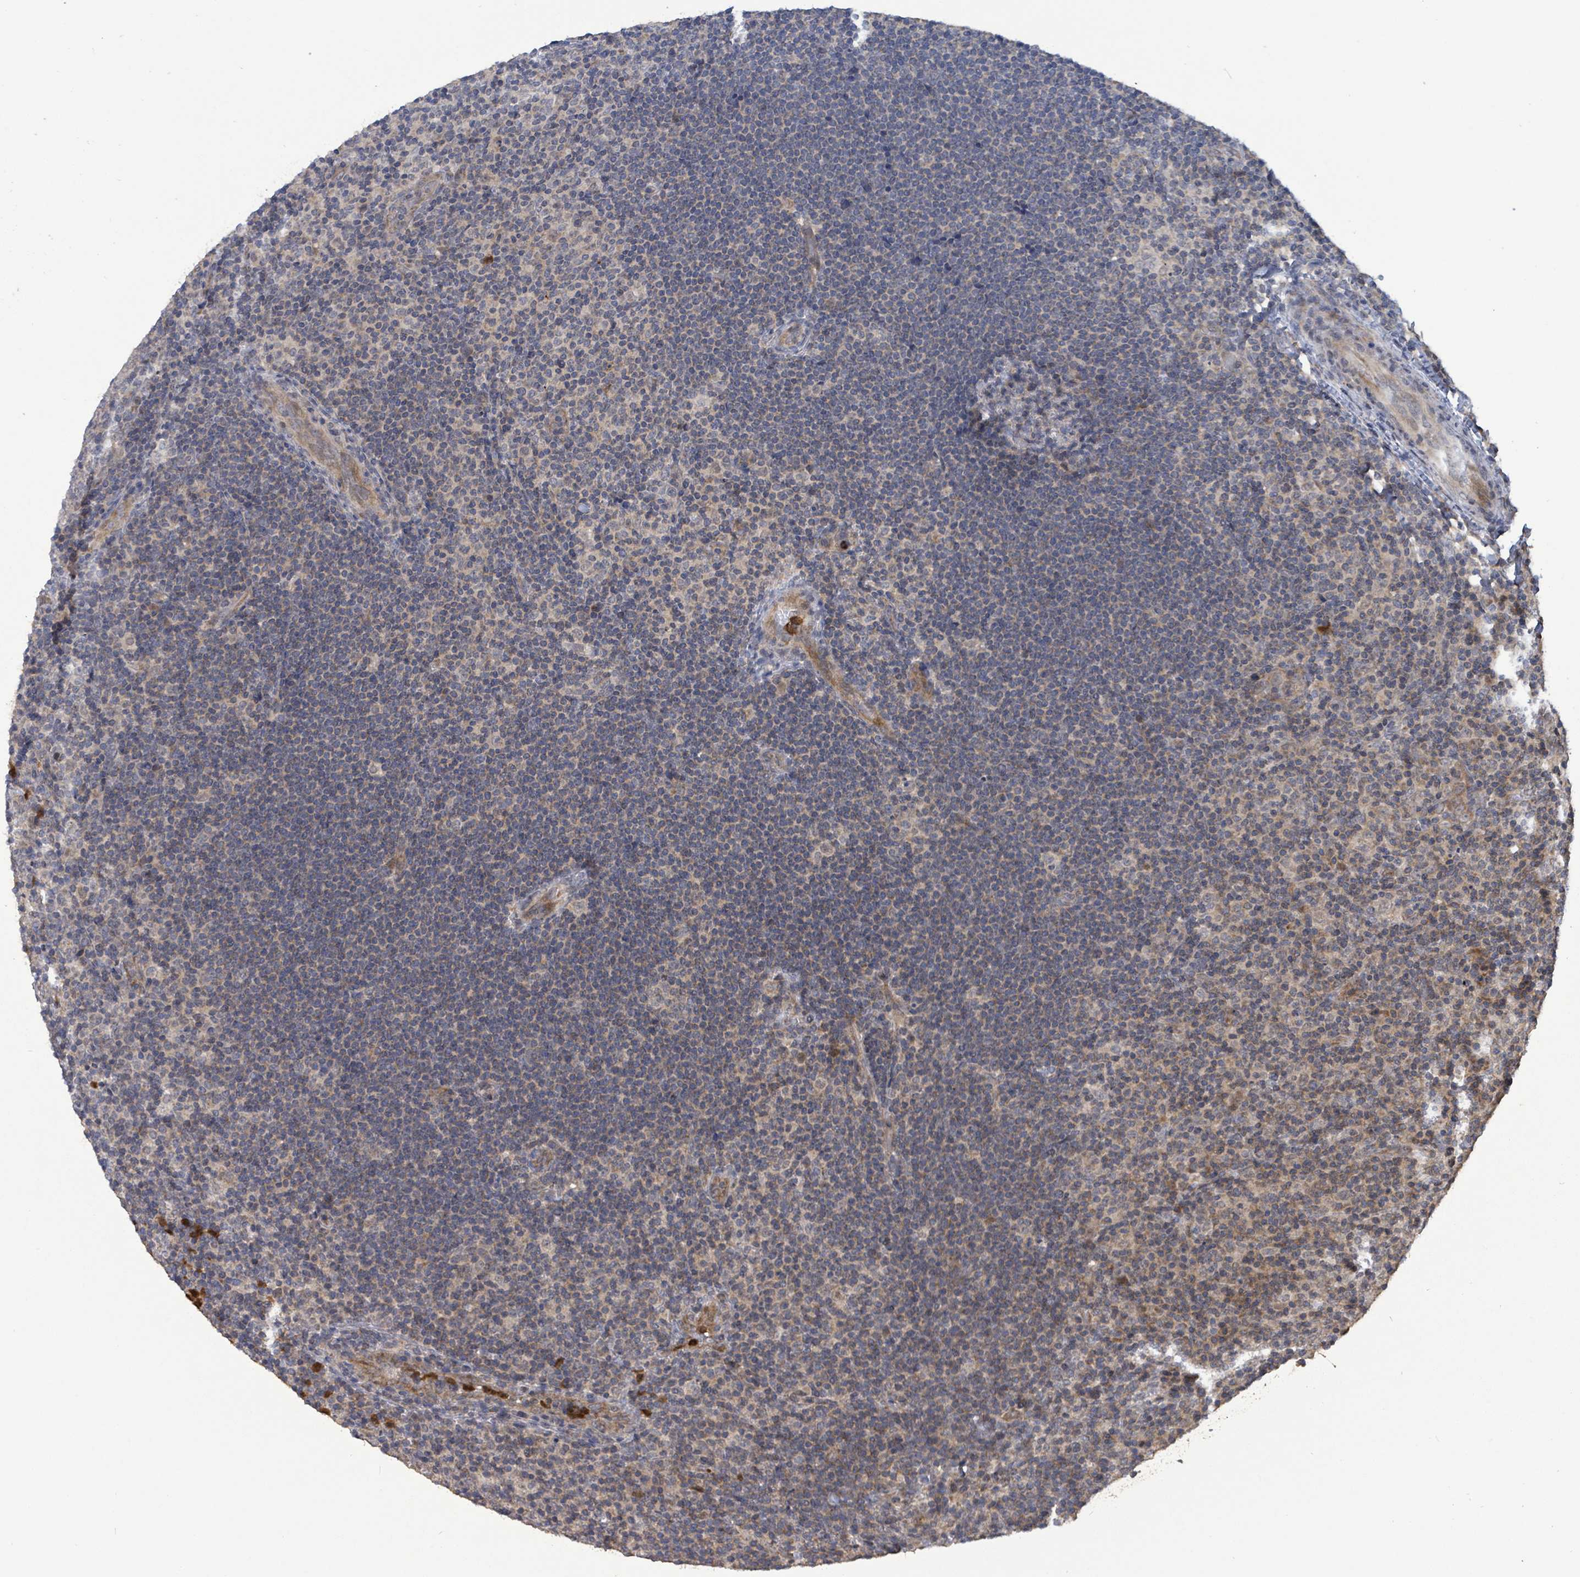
{"staining": {"intensity": "negative", "quantity": "none", "location": "none"}, "tissue": "lymphoma", "cell_type": "Tumor cells", "image_type": "cancer", "snomed": [{"axis": "morphology", "description": "Hodgkin's disease, NOS"}, {"axis": "topography", "description": "Lymph node"}], "caption": "Lymphoma was stained to show a protein in brown. There is no significant staining in tumor cells.", "gene": "COQ6", "patient": {"sex": "female", "age": 57}}